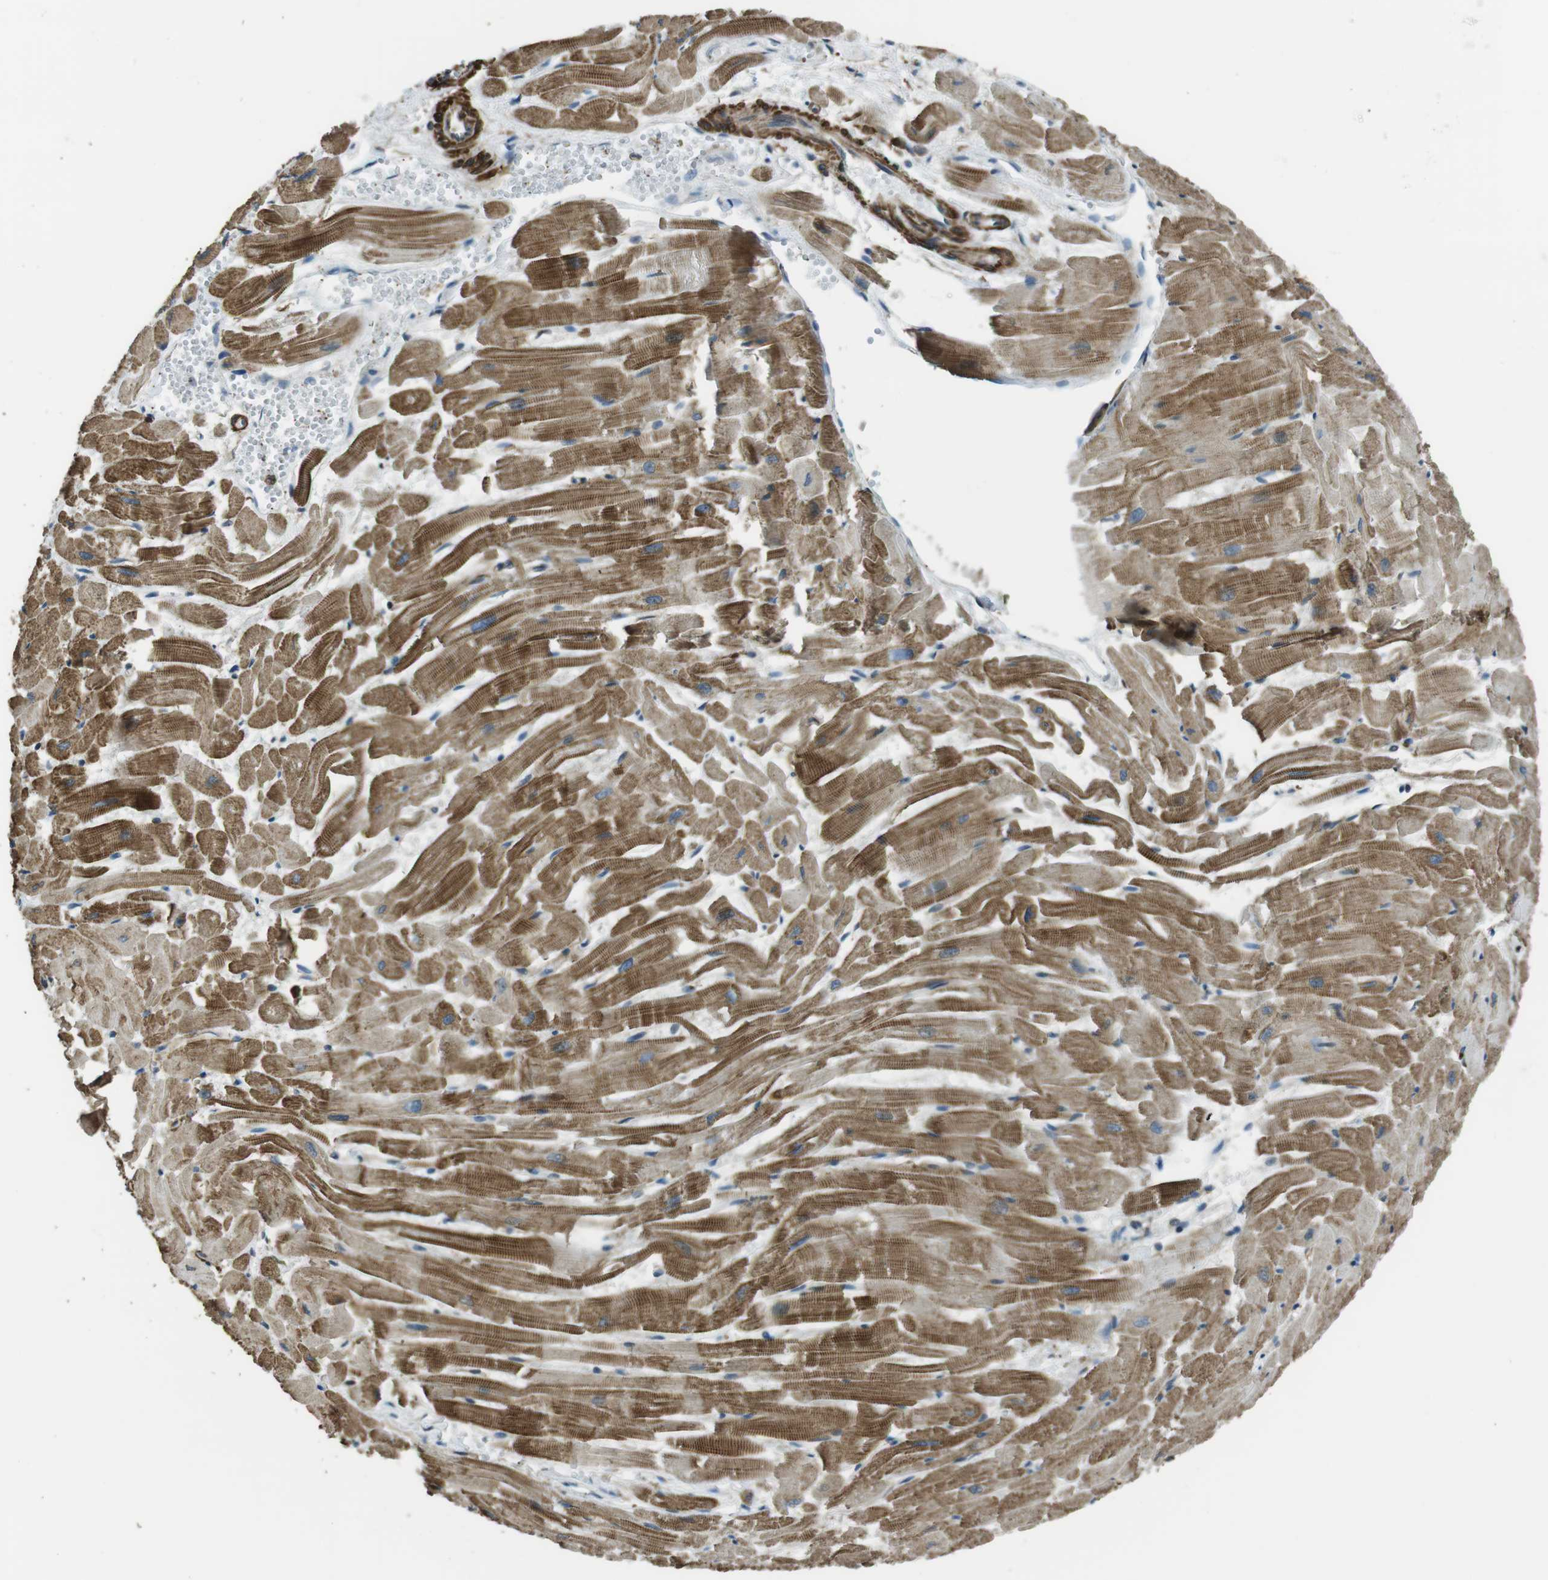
{"staining": {"intensity": "moderate", "quantity": "25%-75%", "location": "cytoplasmic/membranous"}, "tissue": "heart muscle", "cell_type": "Cardiomyocytes", "image_type": "normal", "snomed": [{"axis": "morphology", "description": "Normal tissue, NOS"}, {"axis": "topography", "description": "Heart"}], "caption": "Protein staining shows moderate cytoplasmic/membranous expression in about 25%-75% of cardiomyocytes in normal heart muscle. Ihc stains the protein in brown and the nuclei are stained blue.", "gene": "SFT2D1", "patient": {"sex": "female", "age": 19}}